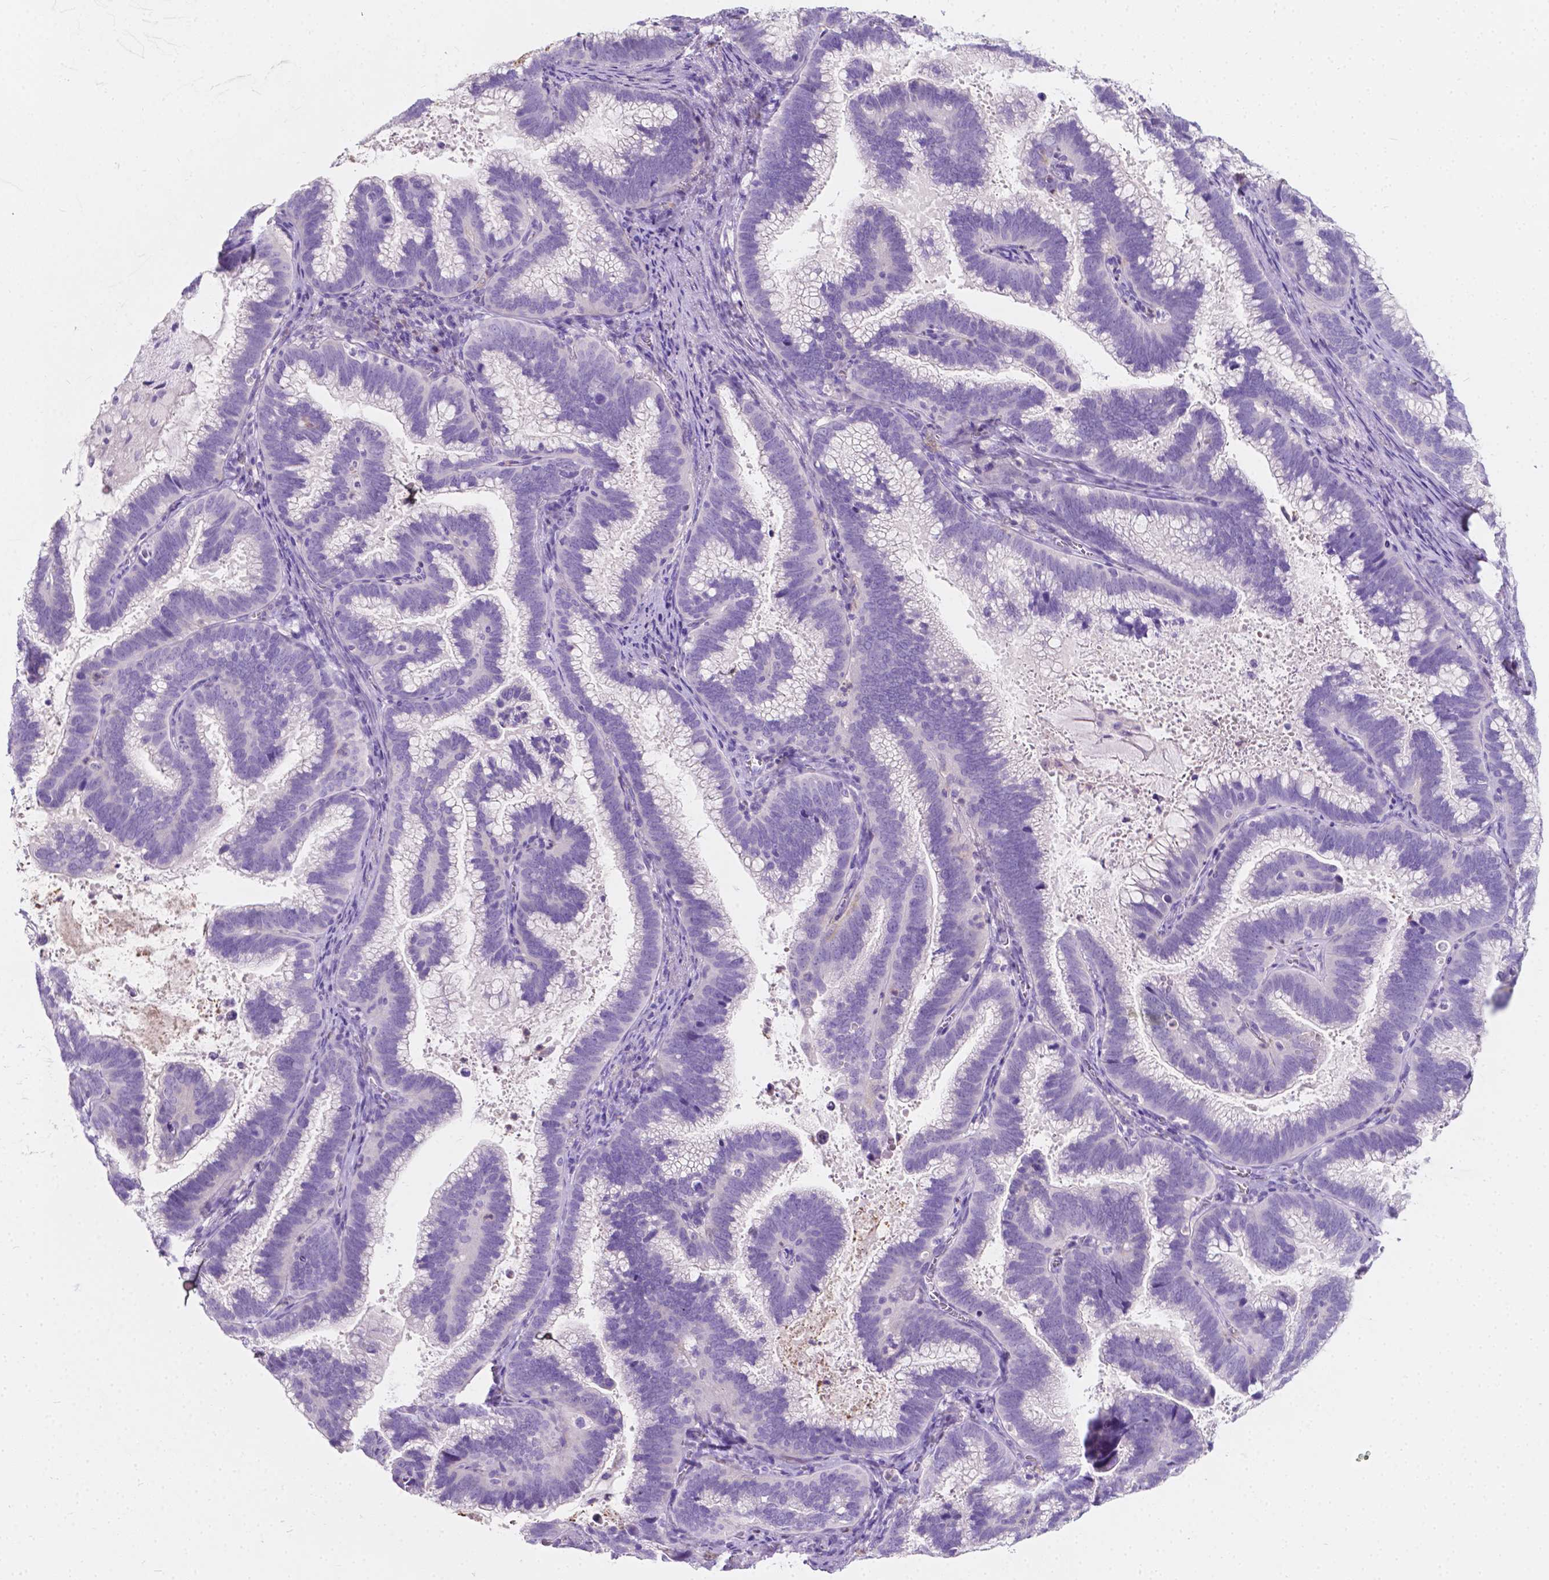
{"staining": {"intensity": "negative", "quantity": "none", "location": "none"}, "tissue": "cervical cancer", "cell_type": "Tumor cells", "image_type": "cancer", "snomed": [{"axis": "morphology", "description": "Adenocarcinoma, NOS"}, {"axis": "topography", "description": "Cervix"}], "caption": "There is no significant expression in tumor cells of cervical cancer.", "gene": "GNAO1", "patient": {"sex": "female", "age": 61}}